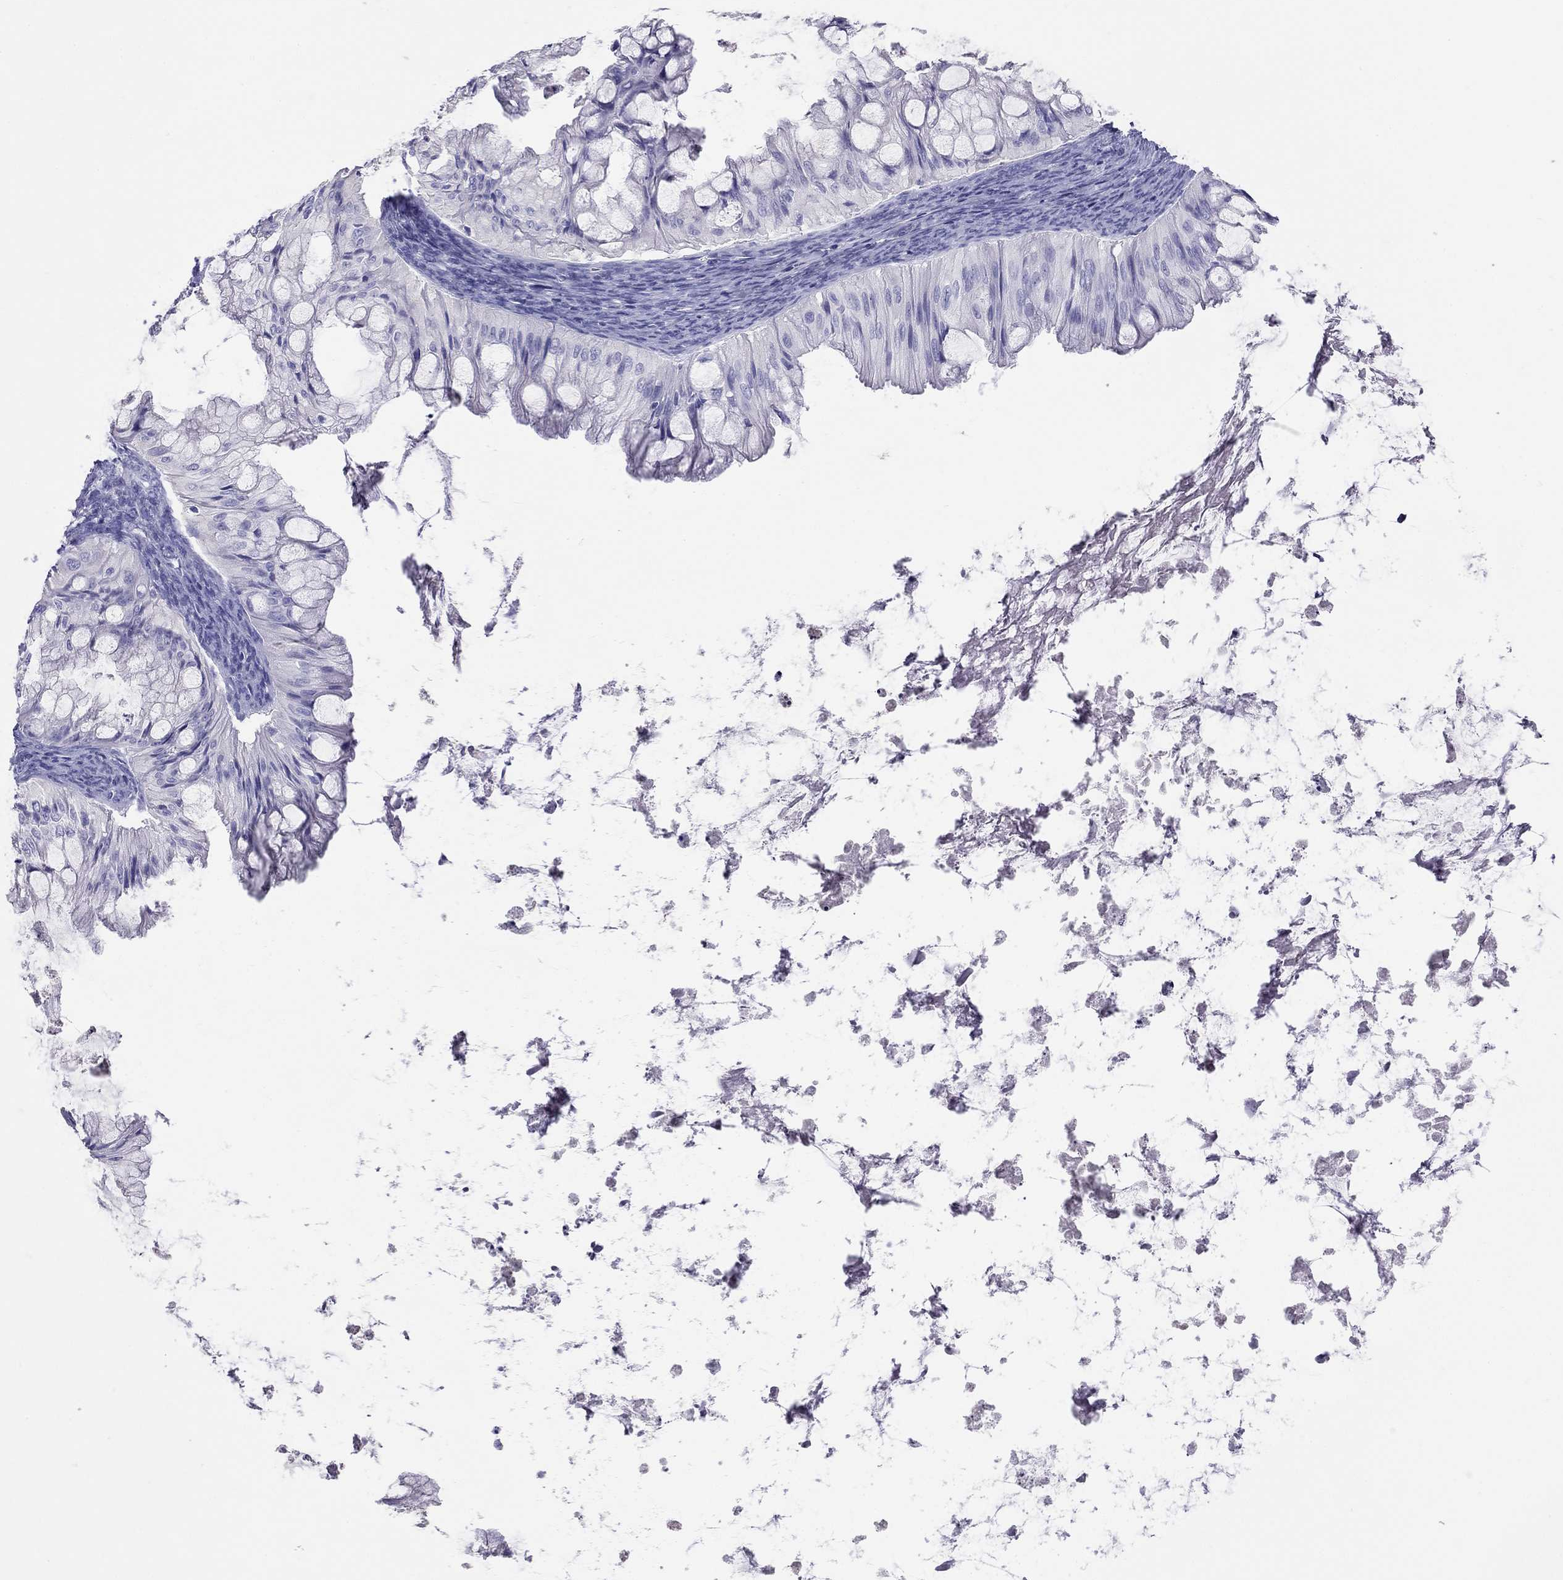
{"staining": {"intensity": "negative", "quantity": "none", "location": "none"}, "tissue": "ovarian cancer", "cell_type": "Tumor cells", "image_type": "cancer", "snomed": [{"axis": "morphology", "description": "Cystadenocarcinoma, mucinous, NOS"}, {"axis": "topography", "description": "Ovary"}], "caption": "Immunohistochemical staining of ovarian cancer (mucinous cystadenocarcinoma) reveals no significant staining in tumor cells.", "gene": "HLA-DQB2", "patient": {"sex": "female", "age": 57}}